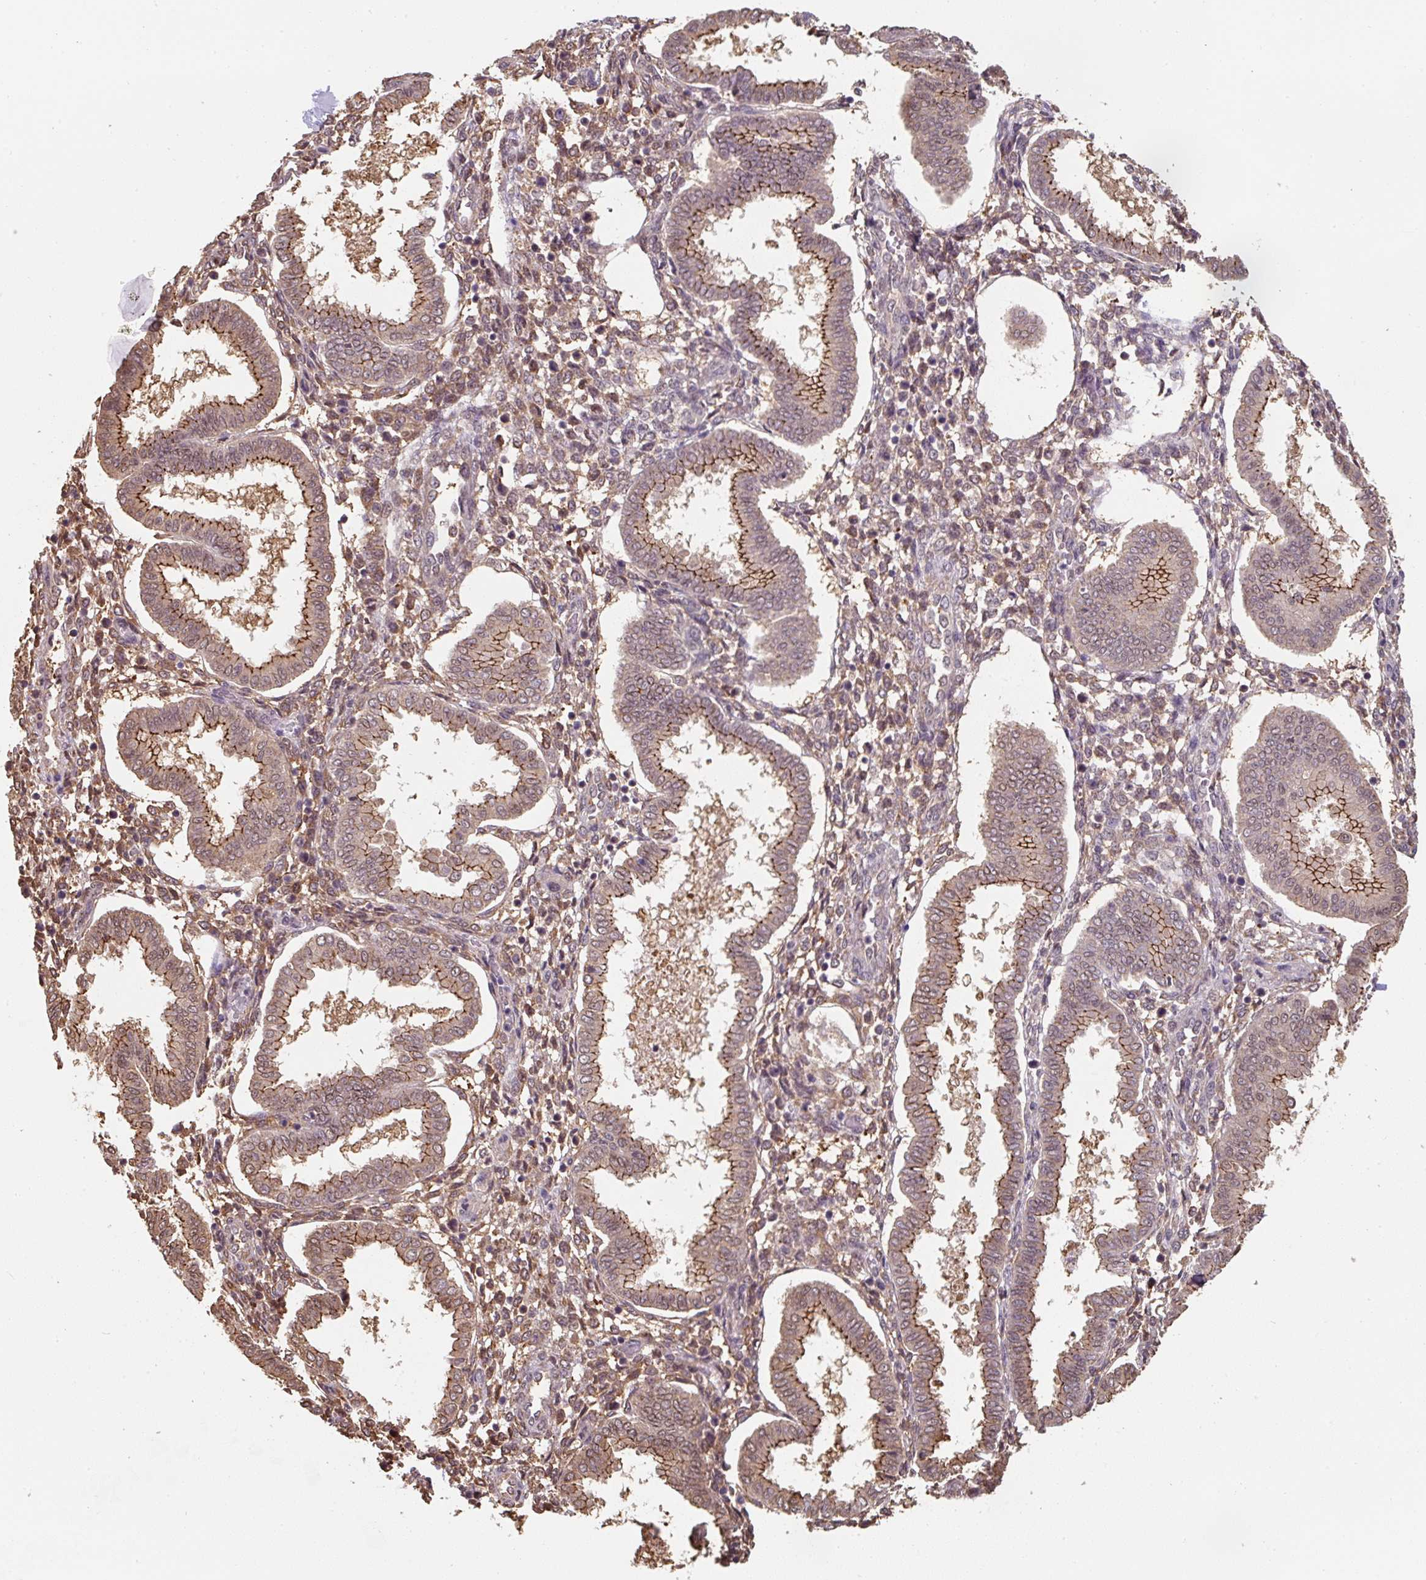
{"staining": {"intensity": "weak", "quantity": "25%-75%", "location": "cytoplasmic/membranous,nuclear"}, "tissue": "endometrium", "cell_type": "Cells in endometrial stroma", "image_type": "normal", "snomed": [{"axis": "morphology", "description": "Normal tissue, NOS"}, {"axis": "topography", "description": "Endometrium"}], "caption": "The image reveals staining of normal endometrium, revealing weak cytoplasmic/membranous,nuclear protein staining (brown color) within cells in endometrial stroma.", "gene": "ST13", "patient": {"sex": "female", "age": 24}}